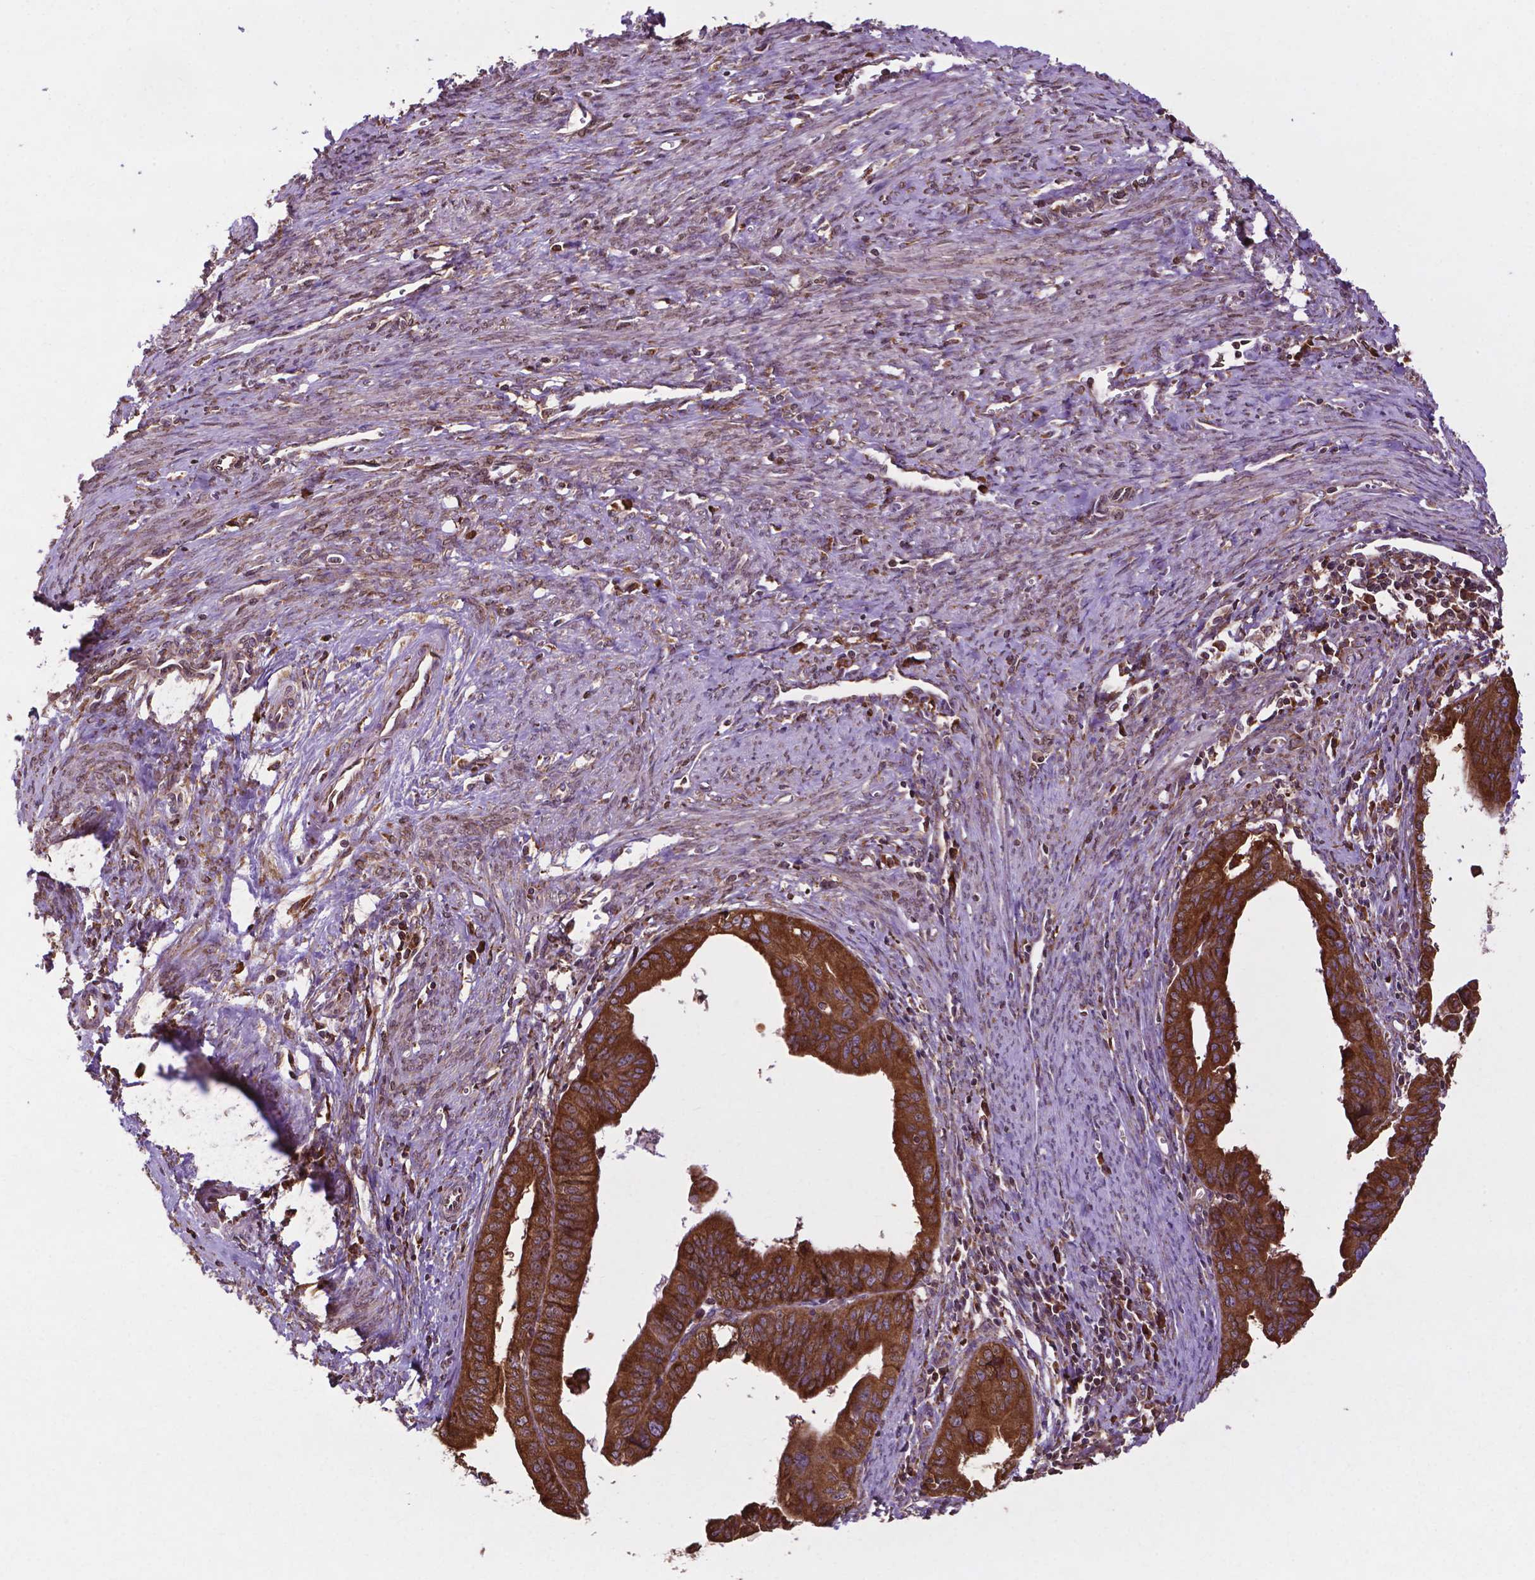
{"staining": {"intensity": "strong", "quantity": ">75%", "location": "cytoplasmic/membranous"}, "tissue": "endometrial cancer", "cell_type": "Tumor cells", "image_type": "cancer", "snomed": [{"axis": "morphology", "description": "Adenocarcinoma, NOS"}, {"axis": "topography", "description": "Endometrium"}], "caption": "About >75% of tumor cells in human endometrial cancer (adenocarcinoma) exhibit strong cytoplasmic/membranous protein expression as visualized by brown immunohistochemical staining.", "gene": "GANAB", "patient": {"sex": "female", "age": 65}}